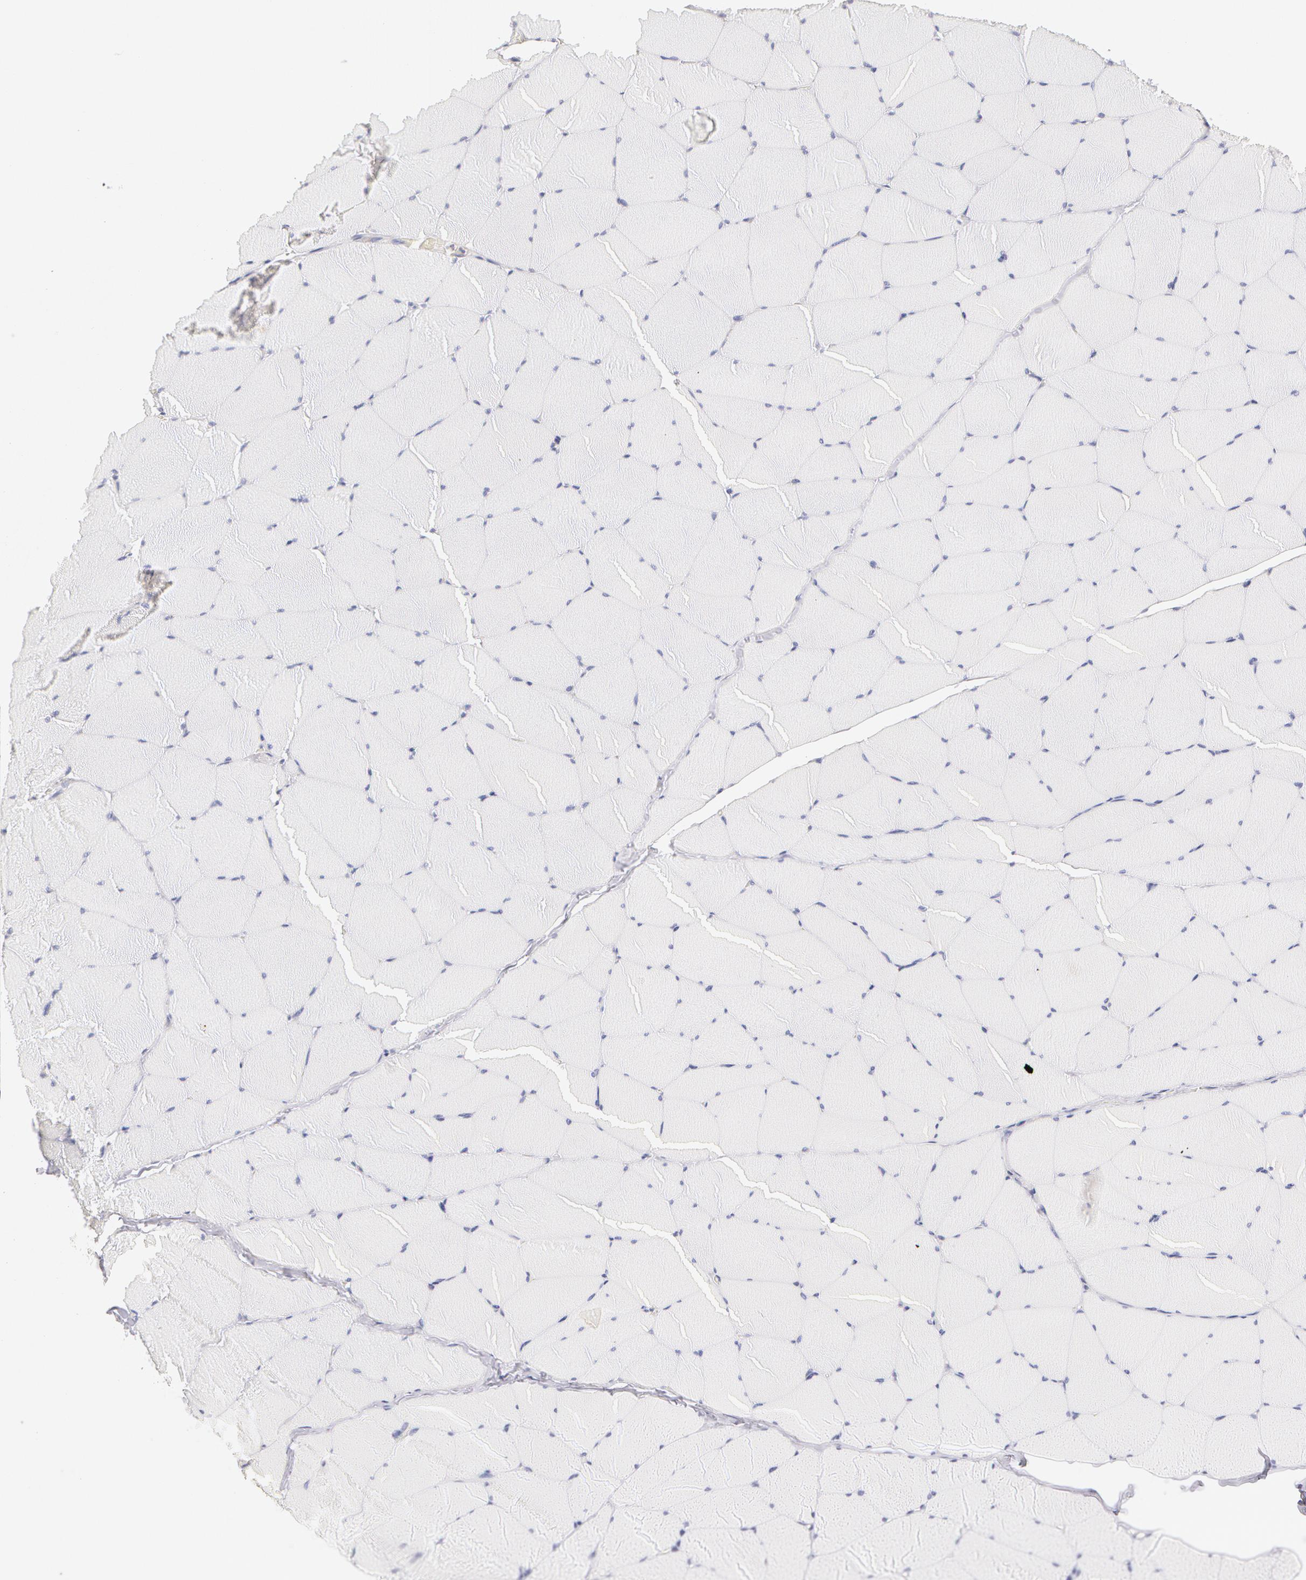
{"staining": {"intensity": "negative", "quantity": "none", "location": "none"}, "tissue": "skeletal muscle", "cell_type": "Myocytes", "image_type": "normal", "snomed": [{"axis": "morphology", "description": "Normal tissue, NOS"}, {"axis": "topography", "description": "Skeletal muscle"}, {"axis": "topography", "description": "Salivary gland"}], "caption": "Image shows no significant protein positivity in myocytes of normal skeletal muscle.", "gene": "DDX3X", "patient": {"sex": "male", "age": 62}}